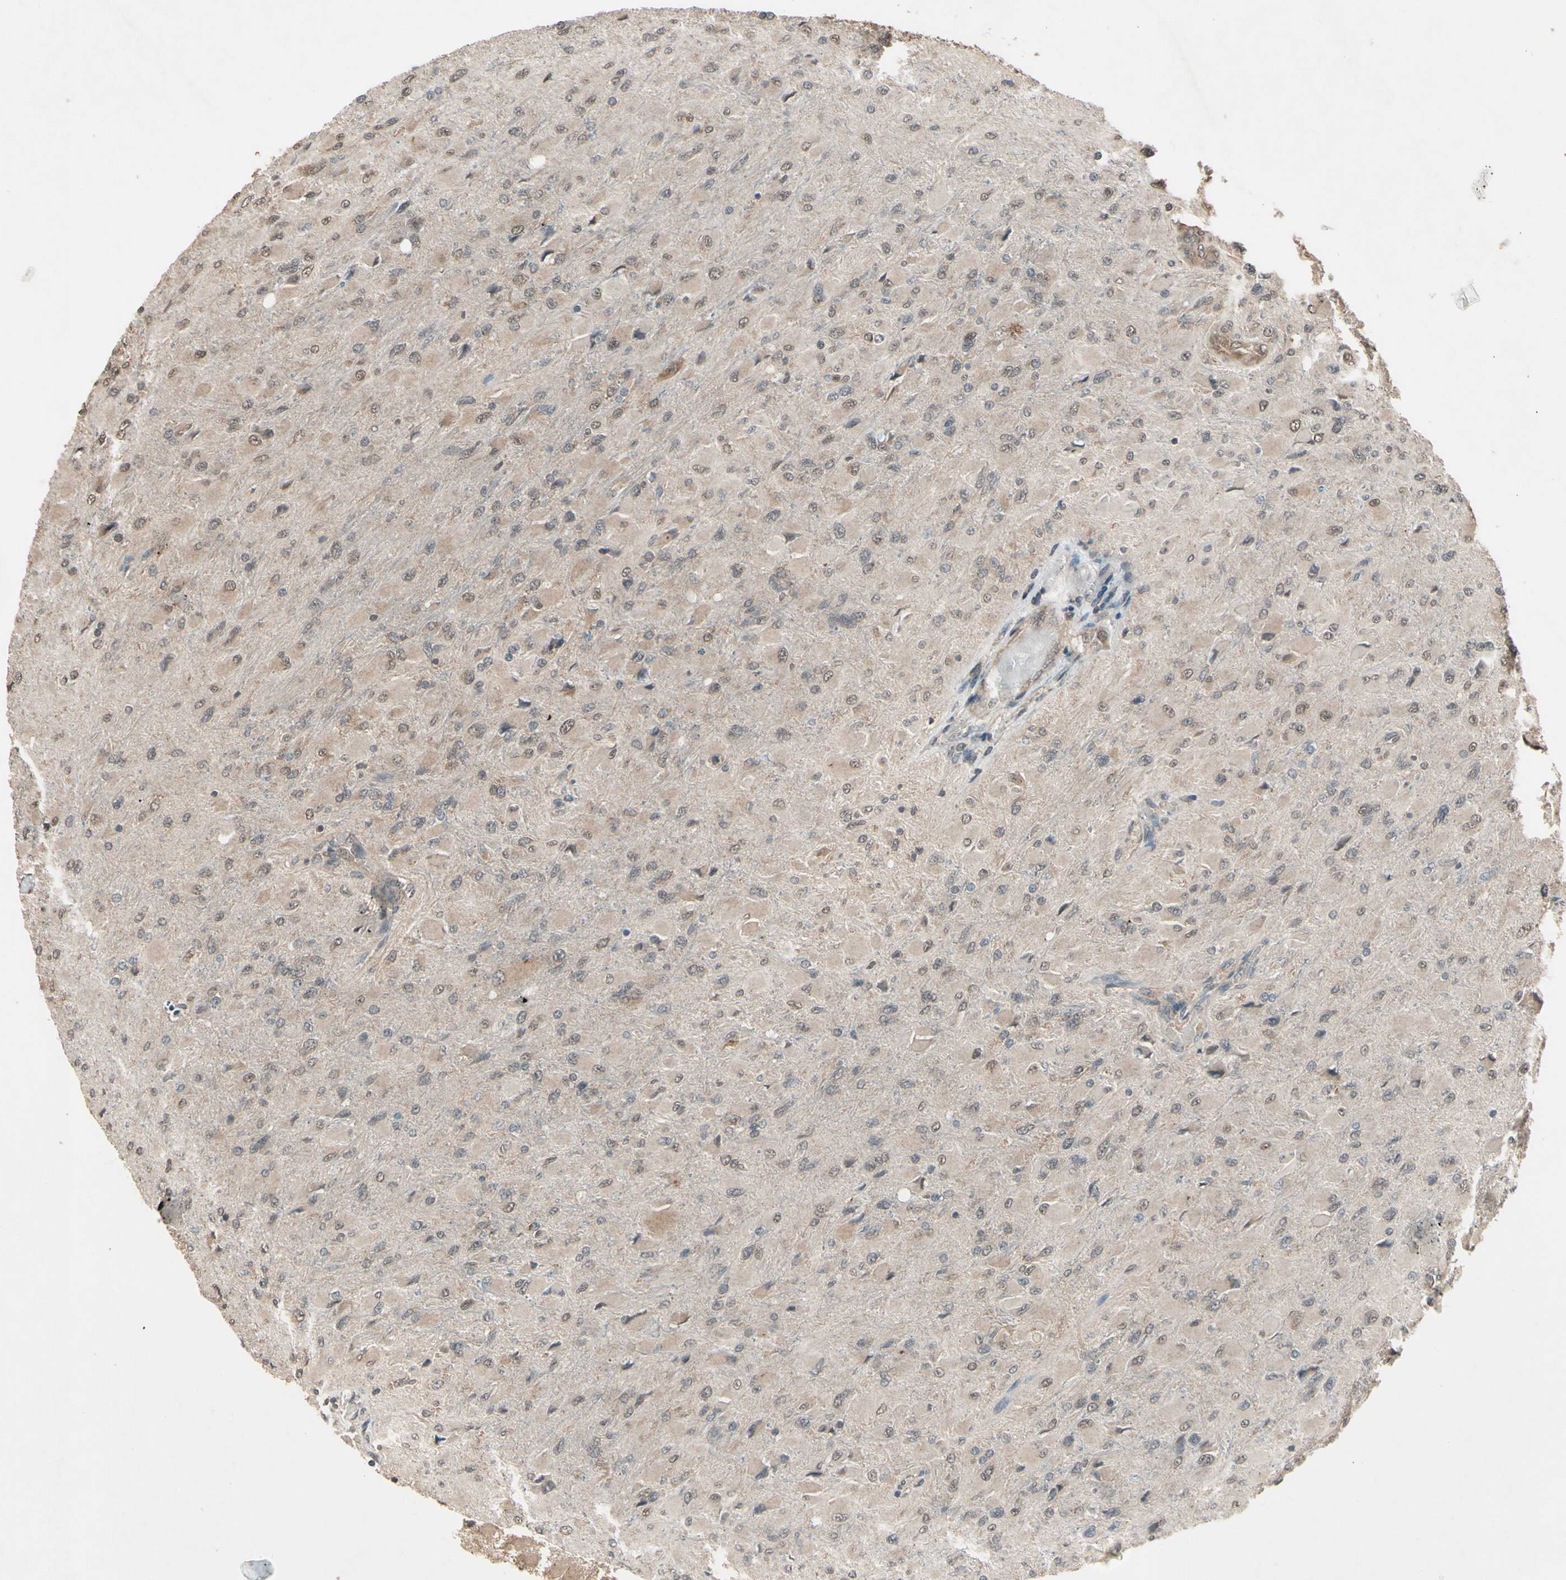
{"staining": {"intensity": "moderate", "quantity": "25%-75%", "location": "cytoplasmic/membranous,nuclear"}, "tissue": "glioma", "cell_type": "Tumor cells", "image_type": "cancer", "snomed": [{"axis": "morphology", "description": "Glioma, malignant, High grade"}, {"axis": "topography", "description": "Cerebral cortex"}], "caption": "The photomicrograph demonstrates staining of glioma, revealing moderate cytoplasmic/membranous and nuclear protein staining (brown color) within tumor cells.", "gene": "PNPLA7", "patient": {"sex": "female", "age": 36}}